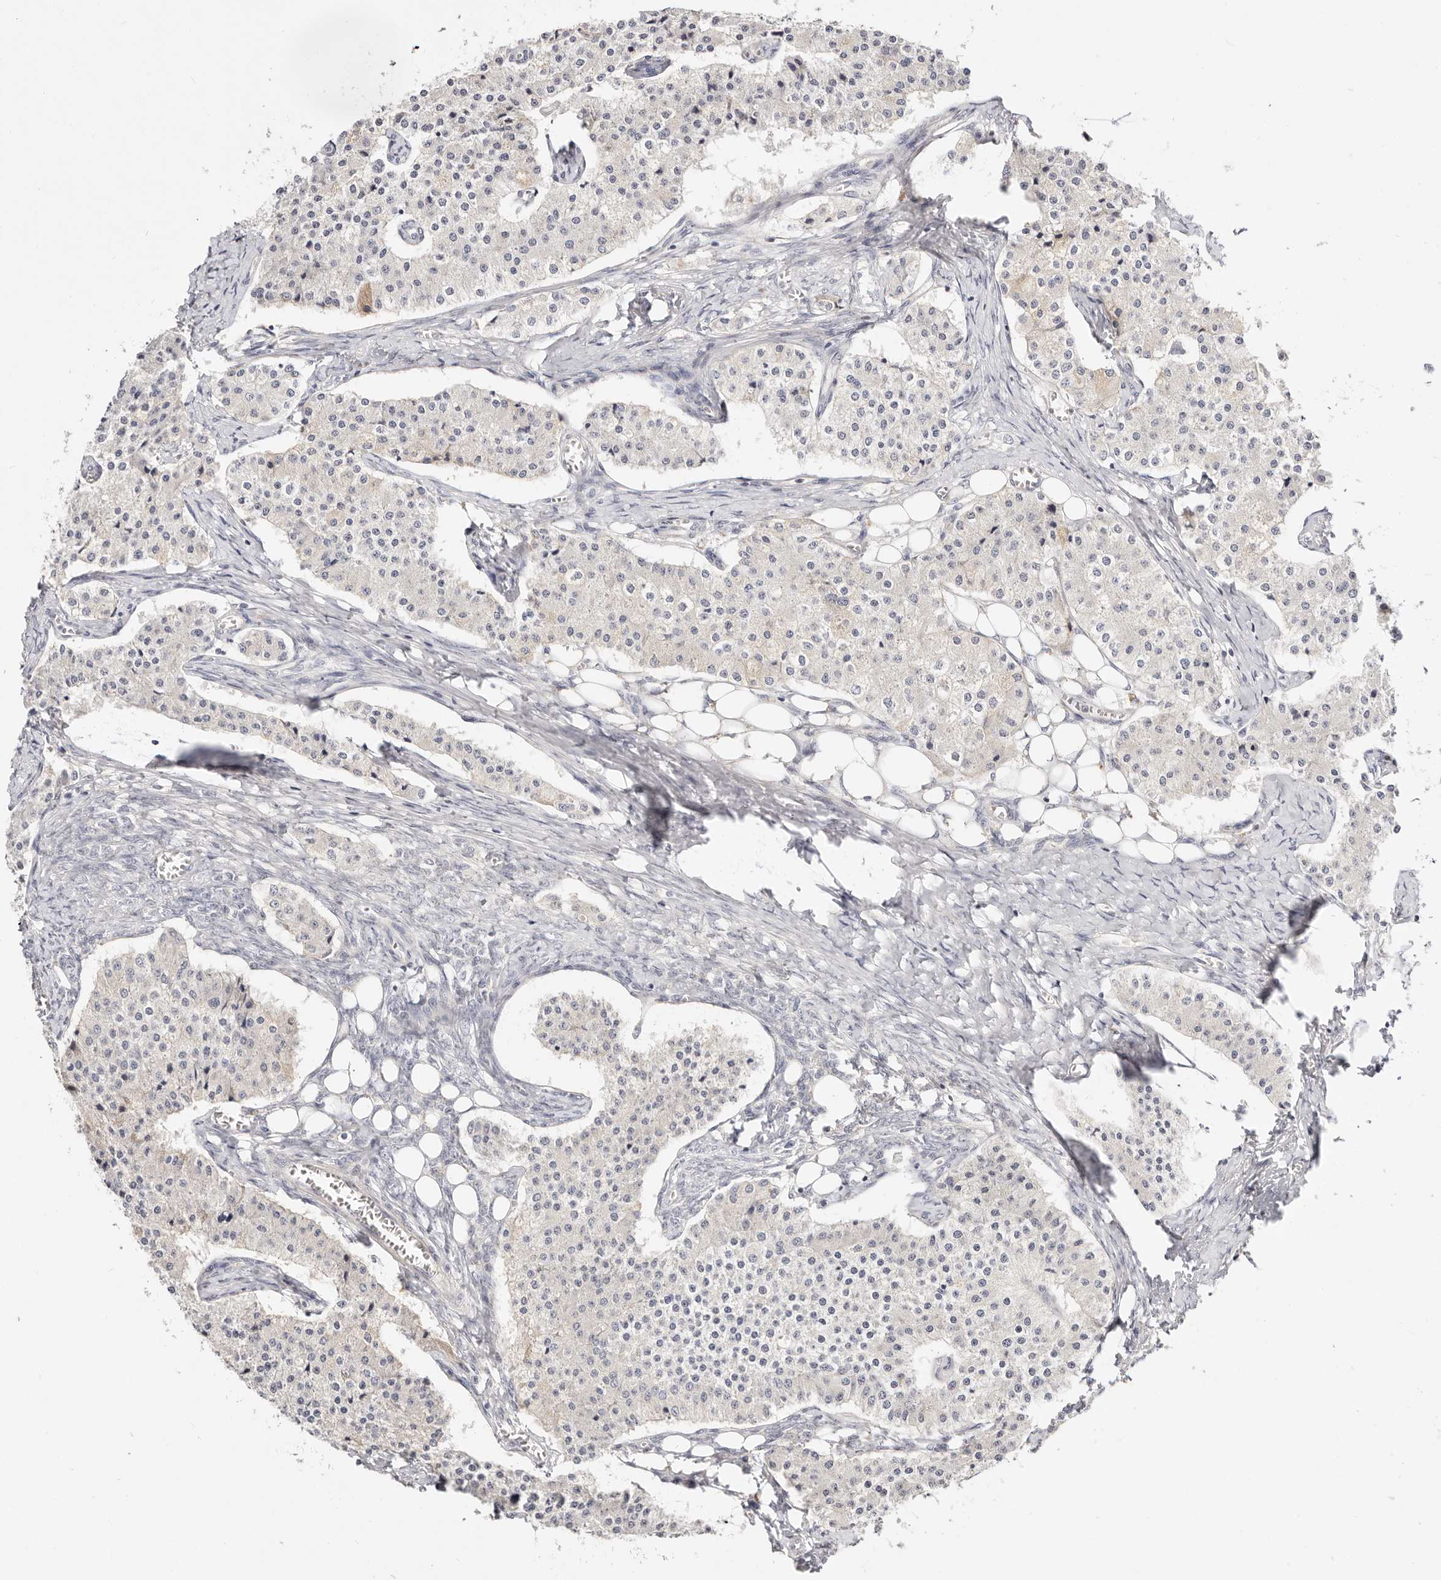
{"staining": {"intensity": "negative", "quantity": "none", "location": "none"}, "tissue": "carcinoid", "cell_type": "Tumor cells", "image_type": "cancer", "snomed": [{"axis": "morphology", "description": "Carcinoid, malignant, NOS"}, {"axis": "topography", "description": "Colon"}], "caption": "DAB immunohistochemical staining of carcinoid (malignant) exhibits no significant positivity in tumor cells. (Stains: DAB (3,3'-diaminobenzidine) immunohistochemistry (IHC) with hematoxylin counter stain, Microscopy: brightfield microscopy at high magnification).", "gene": "DNASE1", "patient": {"sex": "female", "age": 52}}